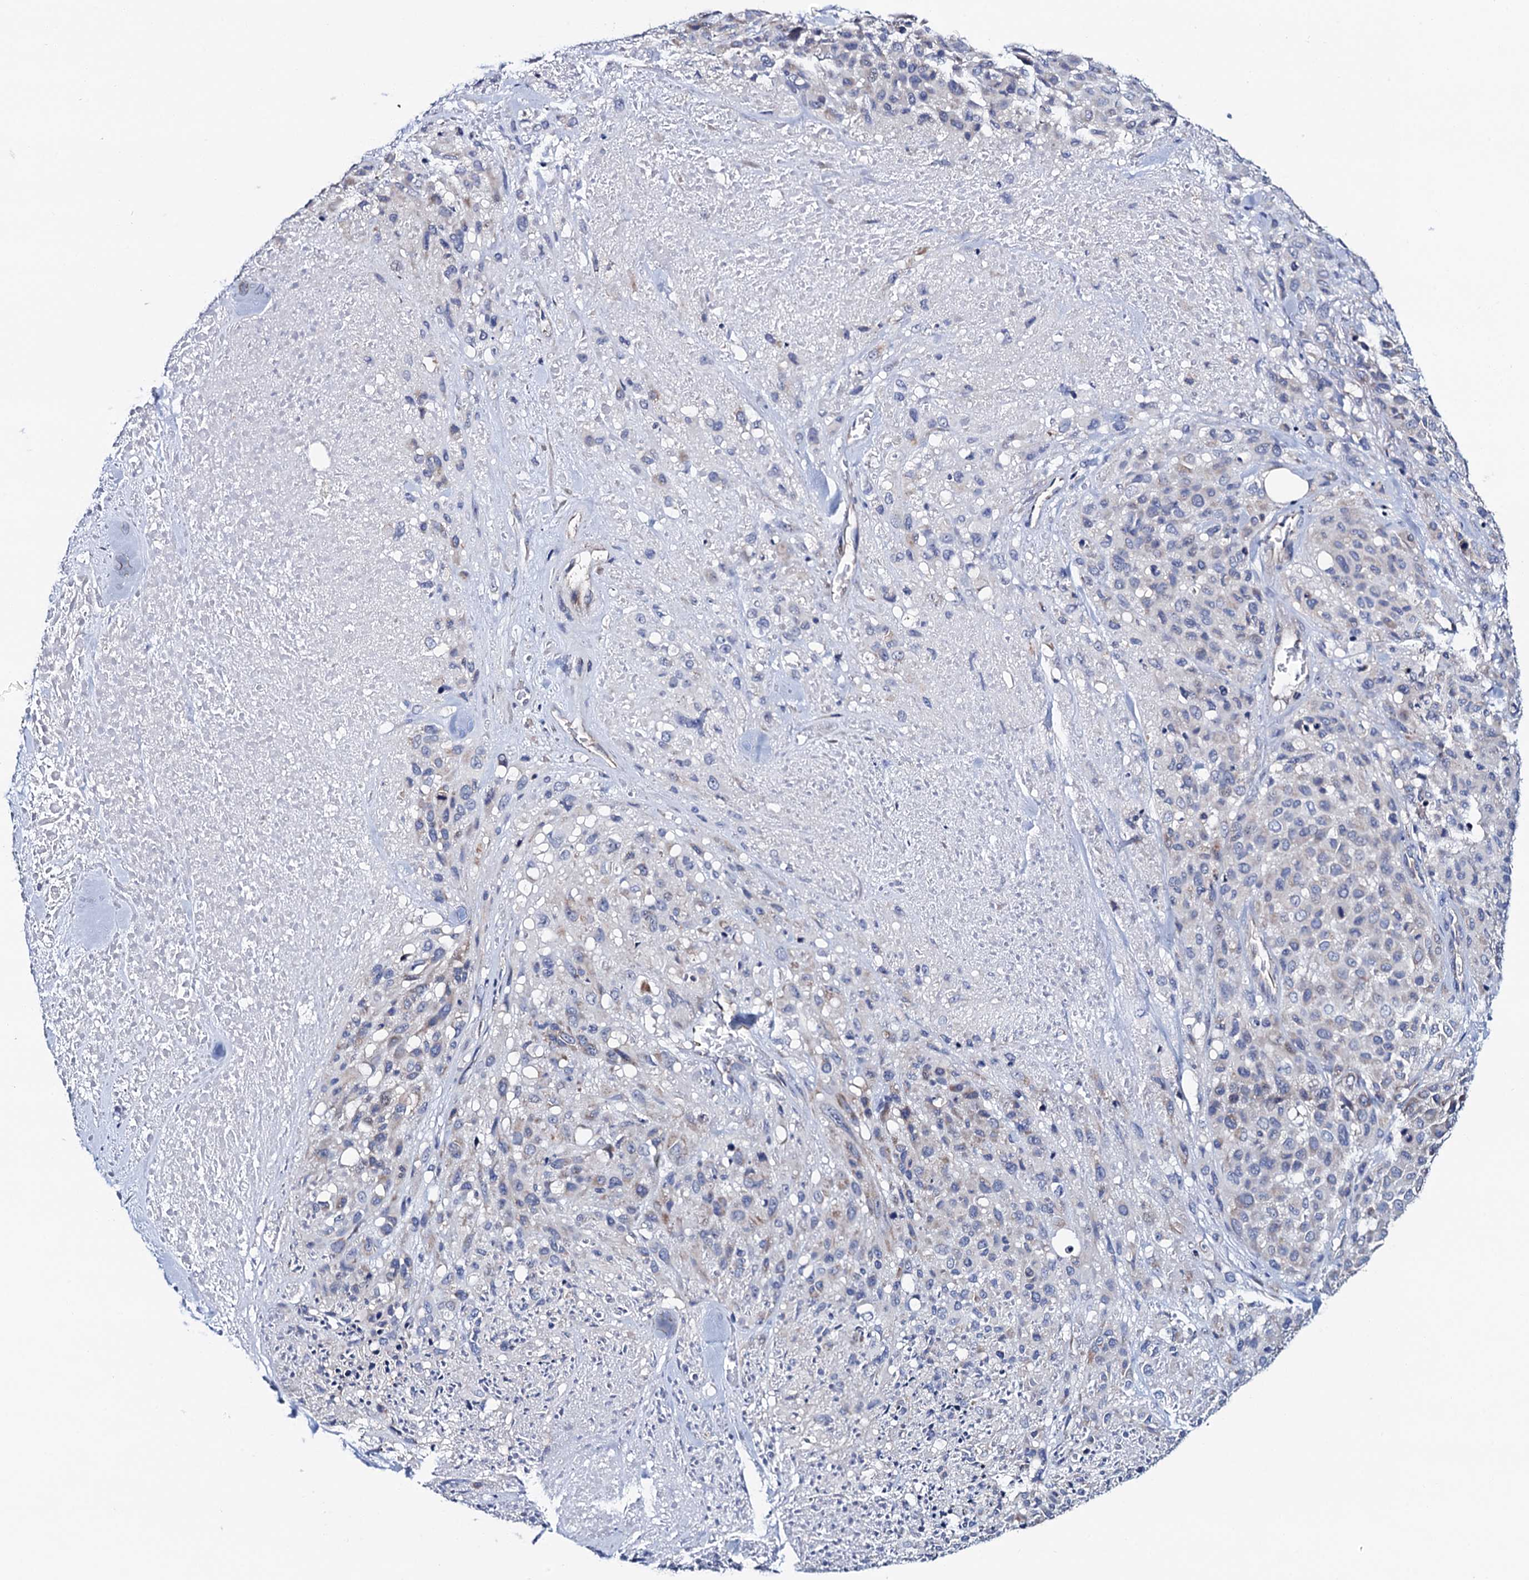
{"staining": {"intensity": "weak", "quantity": "<25%", "location": "cytoplasmic/membranous"}, "tissue": "melanoma", "cell_type": "Tumor cells", "image_type": "cancer", "snomed": [{"axis": "morphology", "description": "Malignant melanoma, Metastatic site"}, {"axis": "topography", "description": "Skin"}], "caption": "Tumor cells are negative for brown protein staining in melanoma. (DAB IHC with hematoxylin counter stain).", "gene": "MRPL48", "patient": {"sex": "female", "age": 81}}